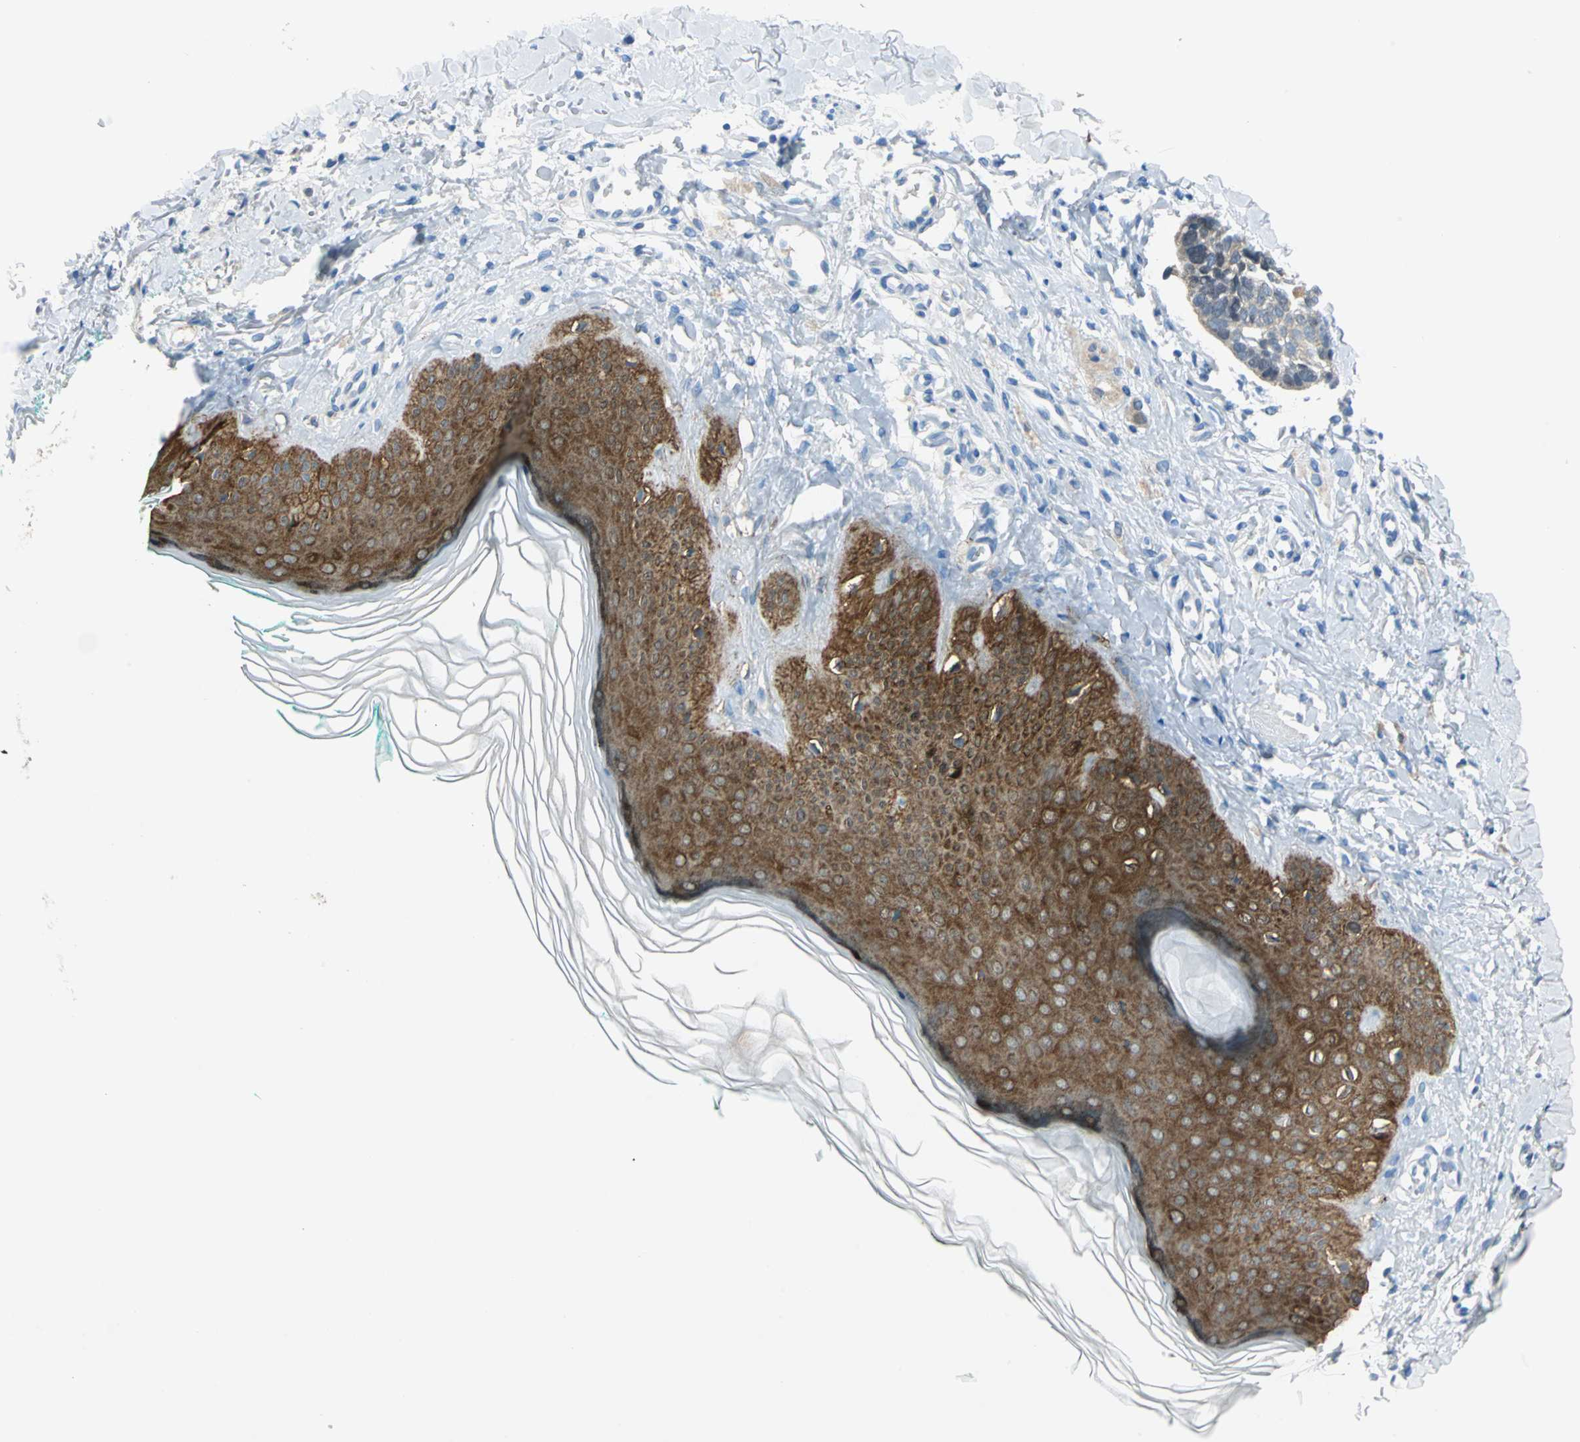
{"staining": {"intensity": "negative", "quantity": "none", "location": "none"}, "tissue": "skin", "cell_type": "Fibroblasts", "image_type": "normal", "snomed": [{"axis": "morphology", "description": "Normal tissue, NOS"}, {"axis": "topography", "description": "Skin"}], "caption": "Skin was stained to show a protein in brown. There is no significant expression in fibroblasts. (Brightfield microscopy of DAB immunohistochemistry at high magnification).", "gene": "SFN", "patient": {"sex": "male", "age": 71}}